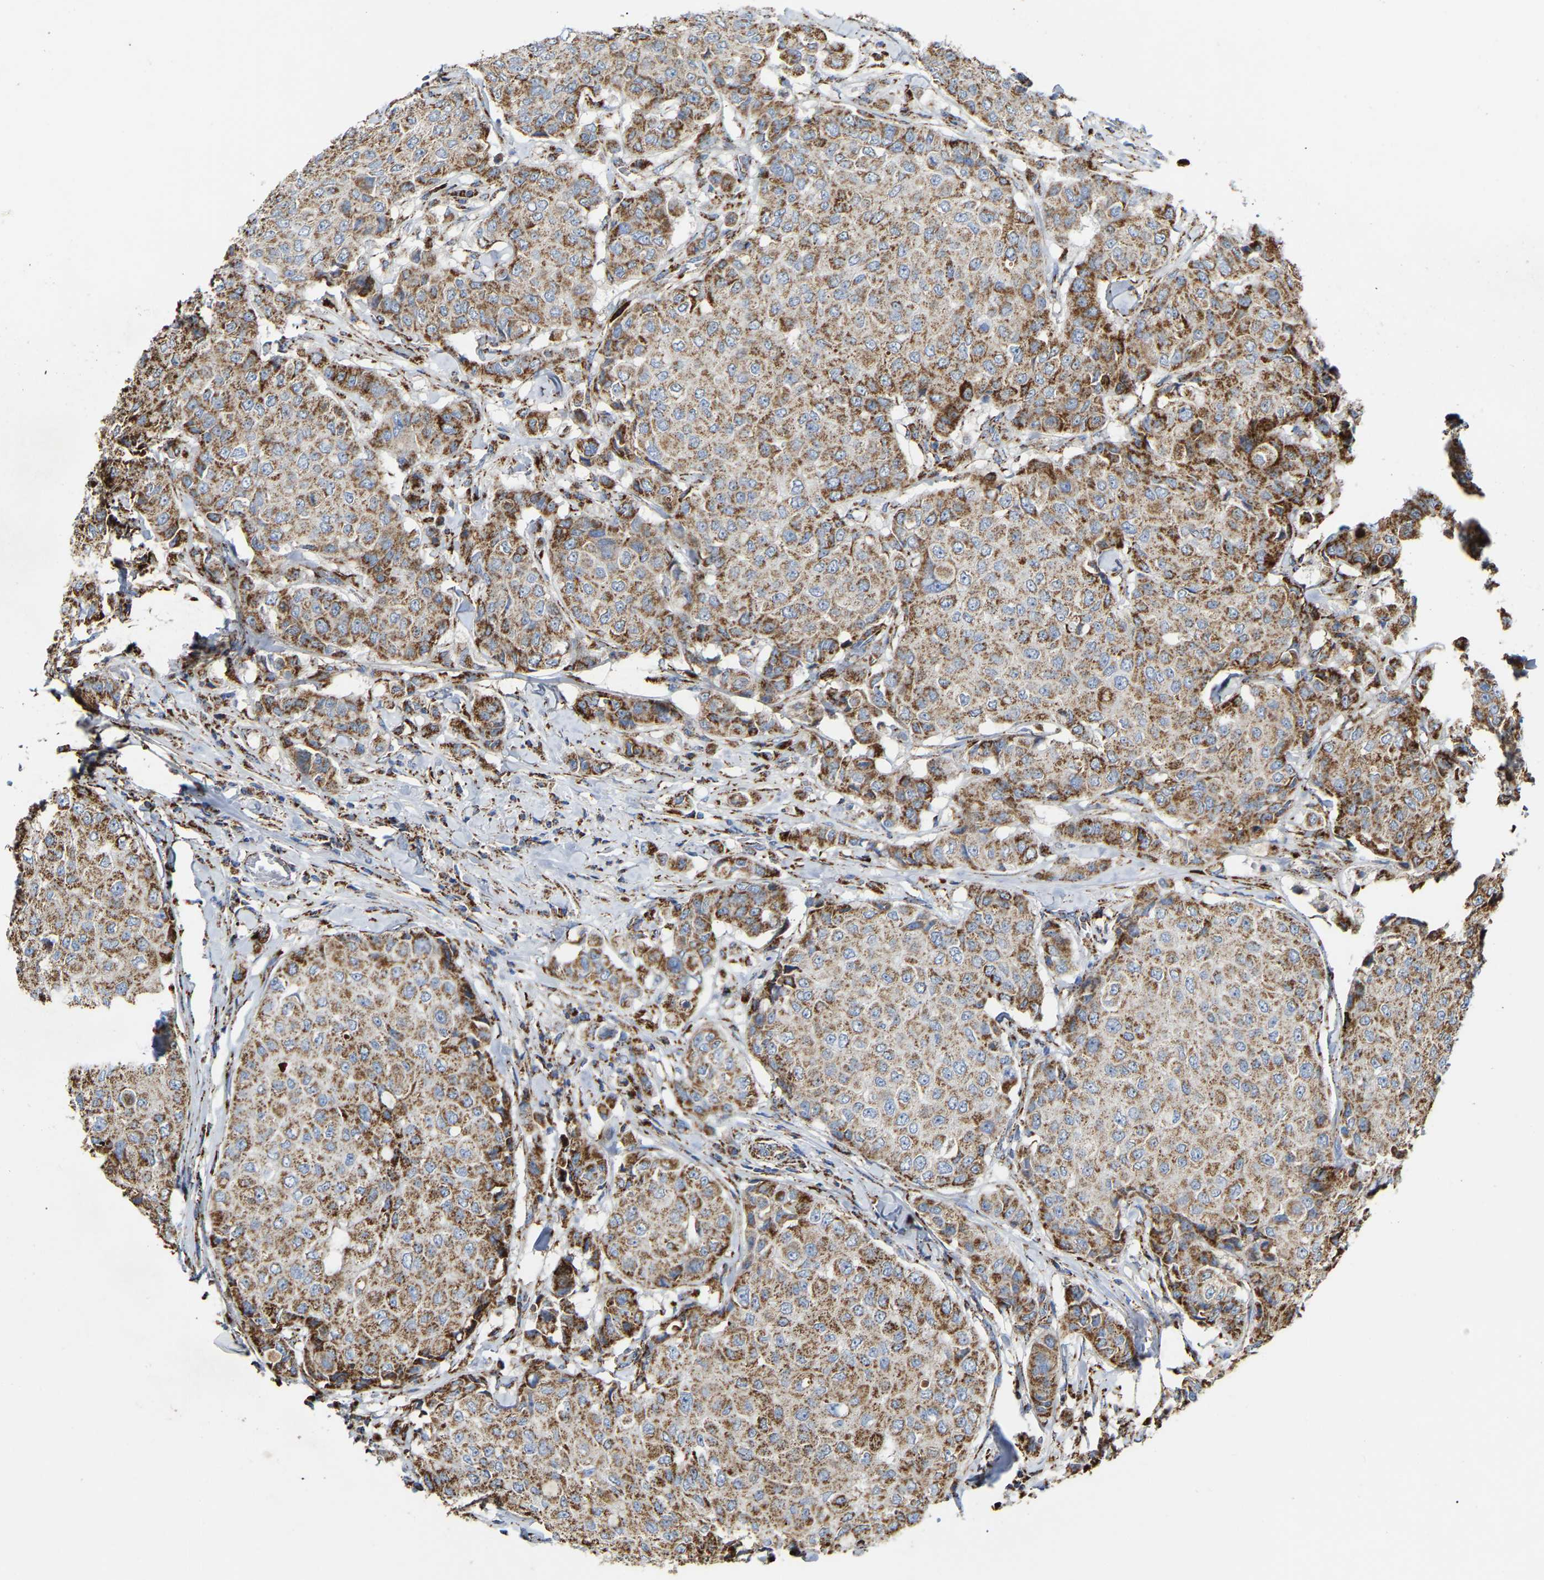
{"staining": {"intensity": "moderate", "quantity": ">75%", "location": "cytoplasmic/membranous"}, "tissue": "breast cancer", "cell_type": "Tumor cells", "image_type": "cancer", "snomed": [{"axis": "morphology", "description": "Duct carcinoma"}, {"axis": "topography", "description": "Breast"}], "caption": "Approximately >75% of tumor cells in infiltrating ductal carcinoma (breast) exhibit moderate cytoplasmic/membranous protein expression as visualized by brown immunohistochemical staining.", "gene": "HIBADH", "patient": {"sex": "female", "age": 27}}